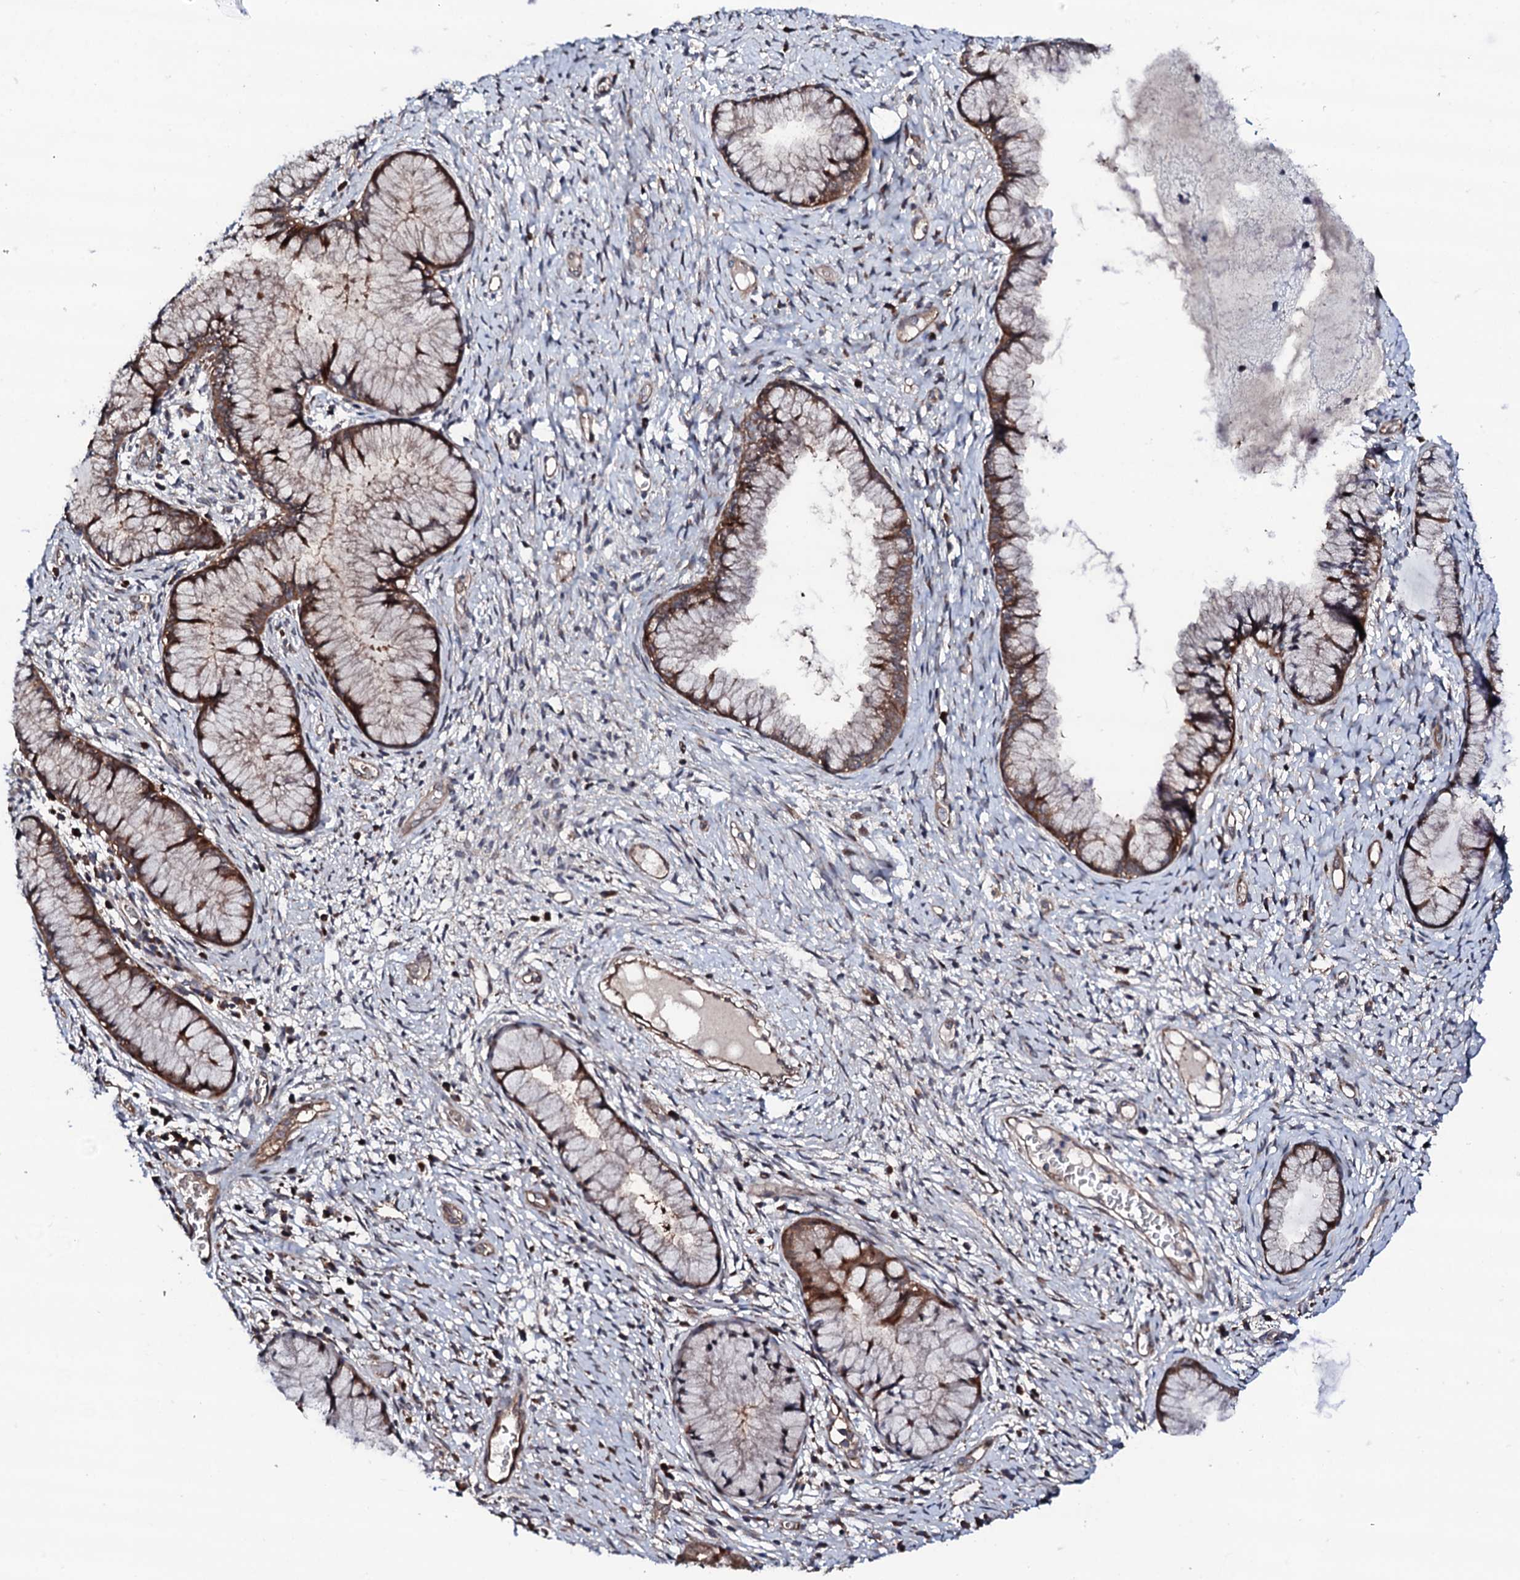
{"staining": {"intensity": "moderate", "quantity": "25%-75%", "location": "cytoplasmic/membranous"}, "tissue": "cervix", "cell_type": "Glandular cells", "image_type": "normal", "snomed": [{"axis": "morphology", "description": "Normal tissue, NOS"}, {"axis": "topography", "description": "Cervix"}], "caption": "Immunohistochemical staining of unremarkable cervix displays moderate cytoplasmic/membranous protein expression in about 25%-75% of glandular cells.", "gene": "CIAO2A", "patient": {"sex": "female", "age": 42}}